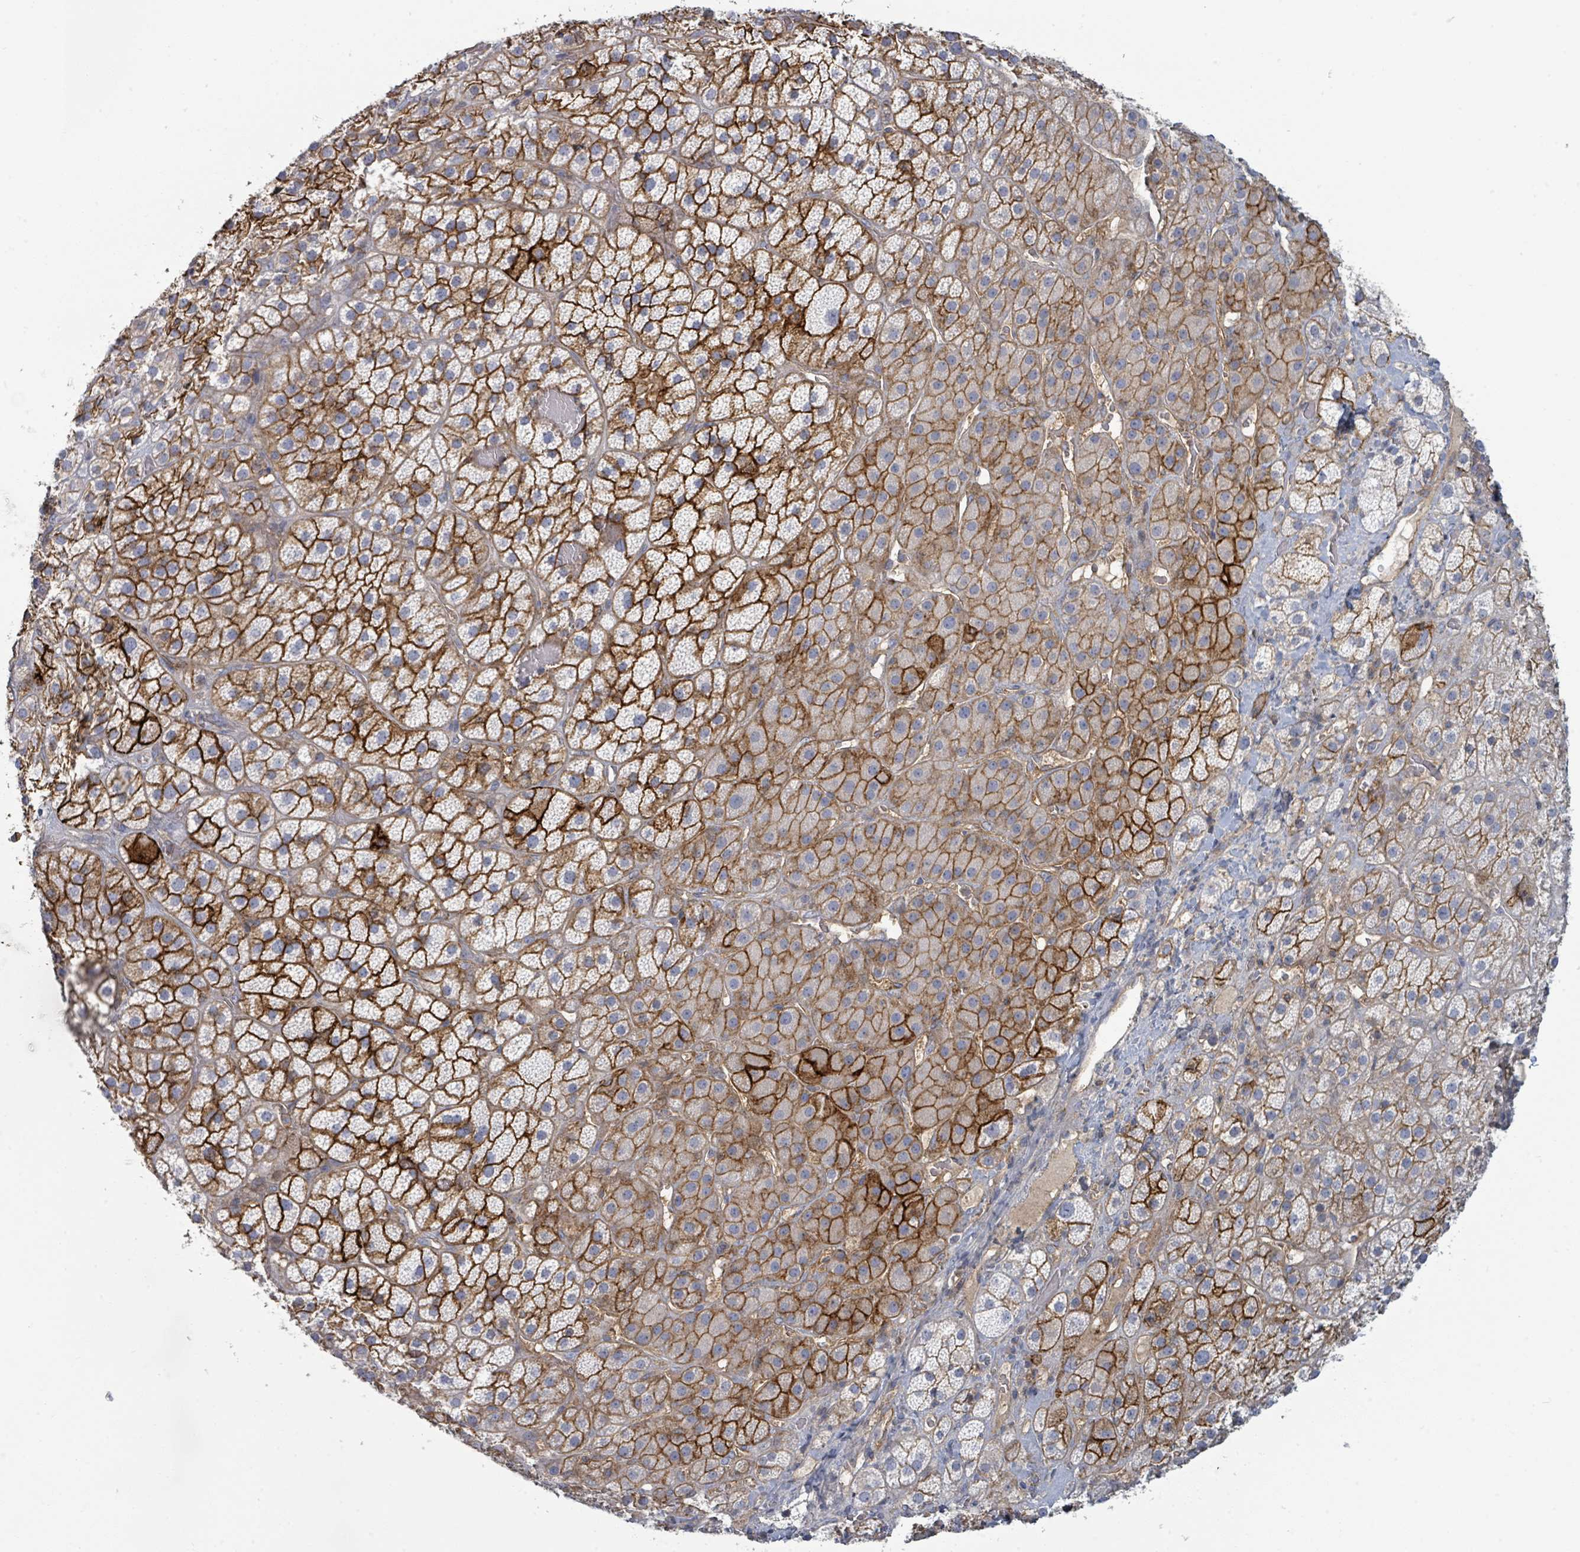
{"staining": {"intensity": "strong", "quantity": ">75%", "location": "cytoplasmic/membranous"}, "tissue": "adrenal gland", "cell_type": "Glandular cells", "image_type": "normal", "snomed": [{"axis": "morphology", "description": "Normal tissue, NOS"}, {"axis": "topography", "description": "Adrenal gland"}], "caption": "Protein expression analysis of unremarkable human adrenal gland reveals strong cytoplasmic/membranous expression in approximately >75% of glandular cells. (DAB IHC, brown staining for protein, blue staining for nuclei).", "gene": "TNFRSF14", "patient": {"sex": "male", "age": 57}}